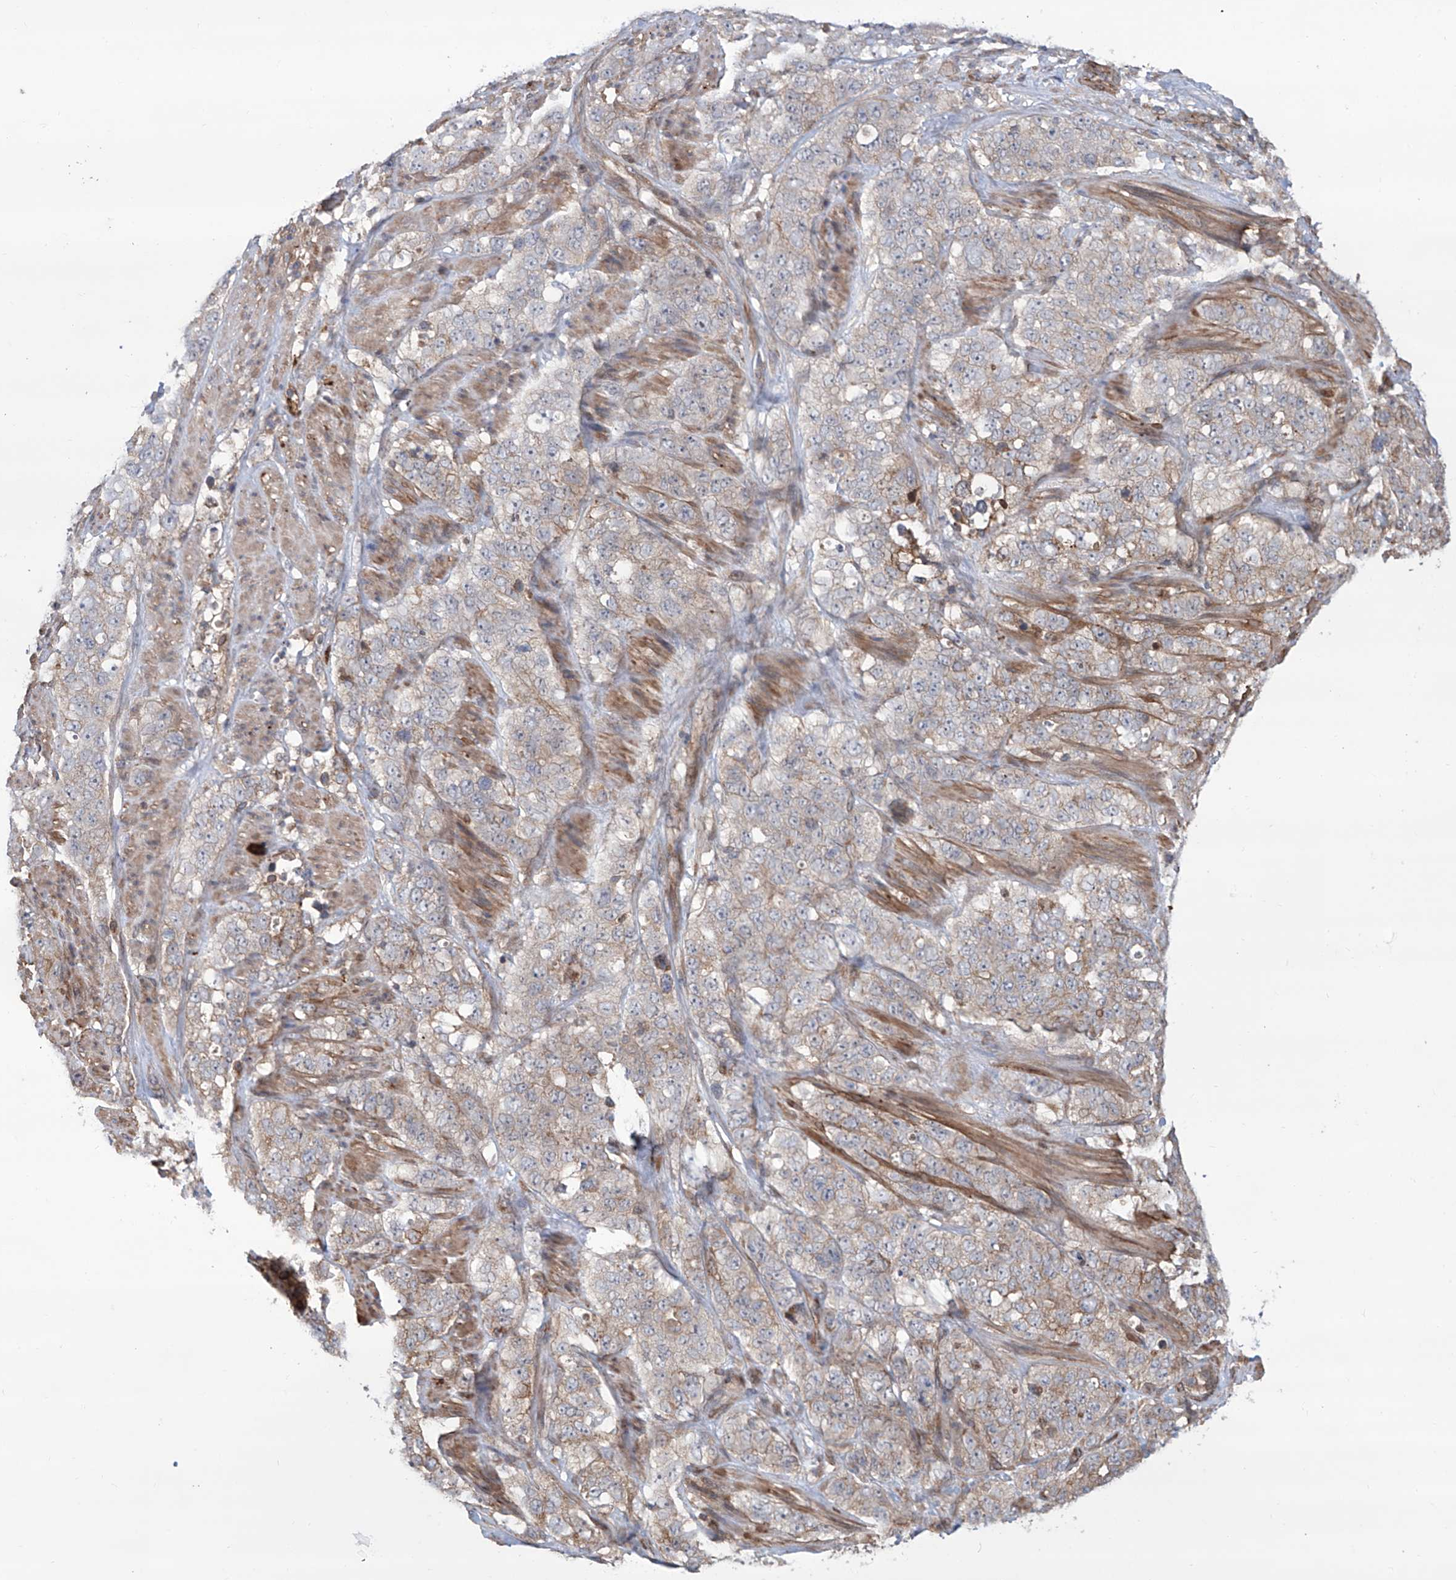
{"staining": {"intensity": "weak", "quantity": "<25%", "location": "cytoplasmic/membranous"}, "tissue": "stomach cancer", "cell_type": "Tumor cells", "image_type": "cancer", "snomed": [{"axis": "morphology", "description": "Adenocarcinoma, NOS"}, {"axis": "topography", "description": "Stomach"}], "caption": "An immunohistochemistry (IHC) micrograph of adenocarcinoma (stomach) is shown. There is no staining in tumor cells of adenocarcinoma (stomach).", "gene": "APAF1", "patient": {"sex": "male", "age": 48}}